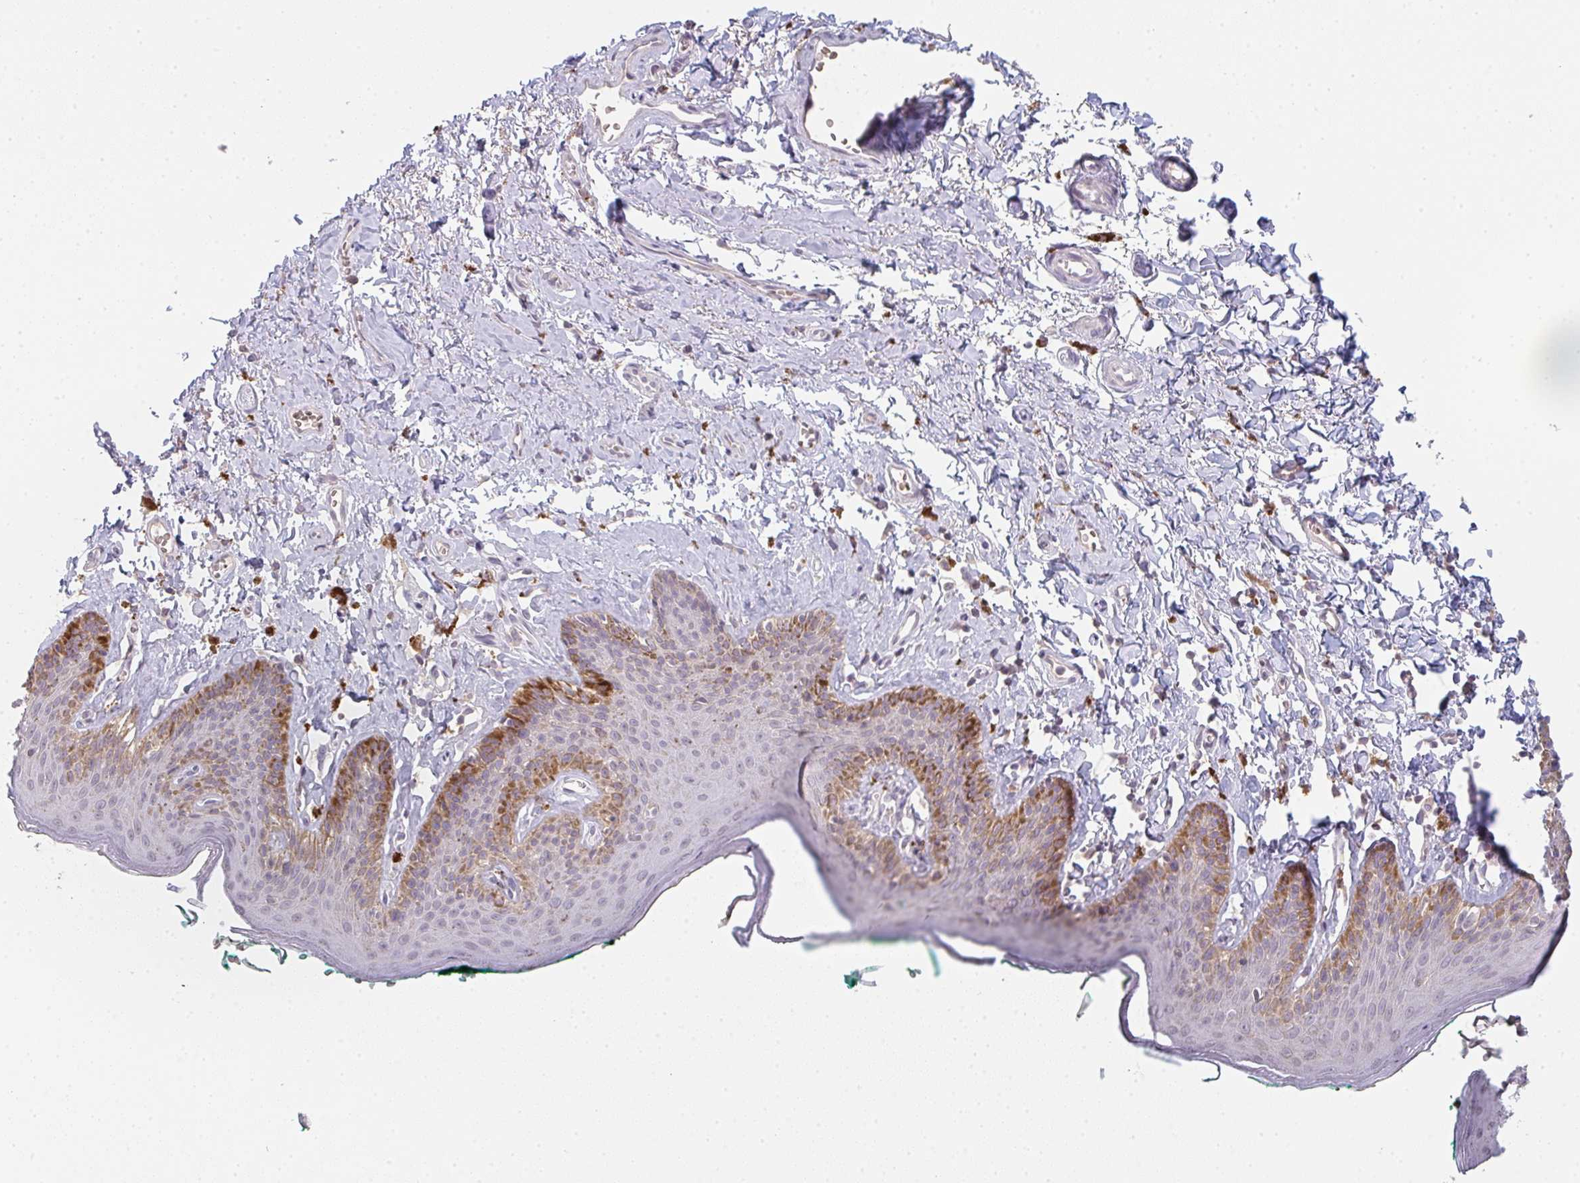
{"staining": {"intensity": "moderate", "quantity": "<25%", "location": "cytoplasmic/membranous"}, "tissue": "skin", "cell_type": "Epidermal cells", "image_type": "normal", "snomed": [{"axis": "morphology", "description": "Normal tissue, NOS"}, {"axis": "topography", "description": "Vulva"}, {"axis": "topography", "description": "Peripheral nerve tissue"}], "caption": "High-power microscopy captured an immunohistochemistry histopathology image of unremarkable skin, revealing moderate cytoplasmic/membranous staining in about <25% of epidermal cells.", "gene": "TMEM237", "patient": {"sex": "female", "age": 66}}